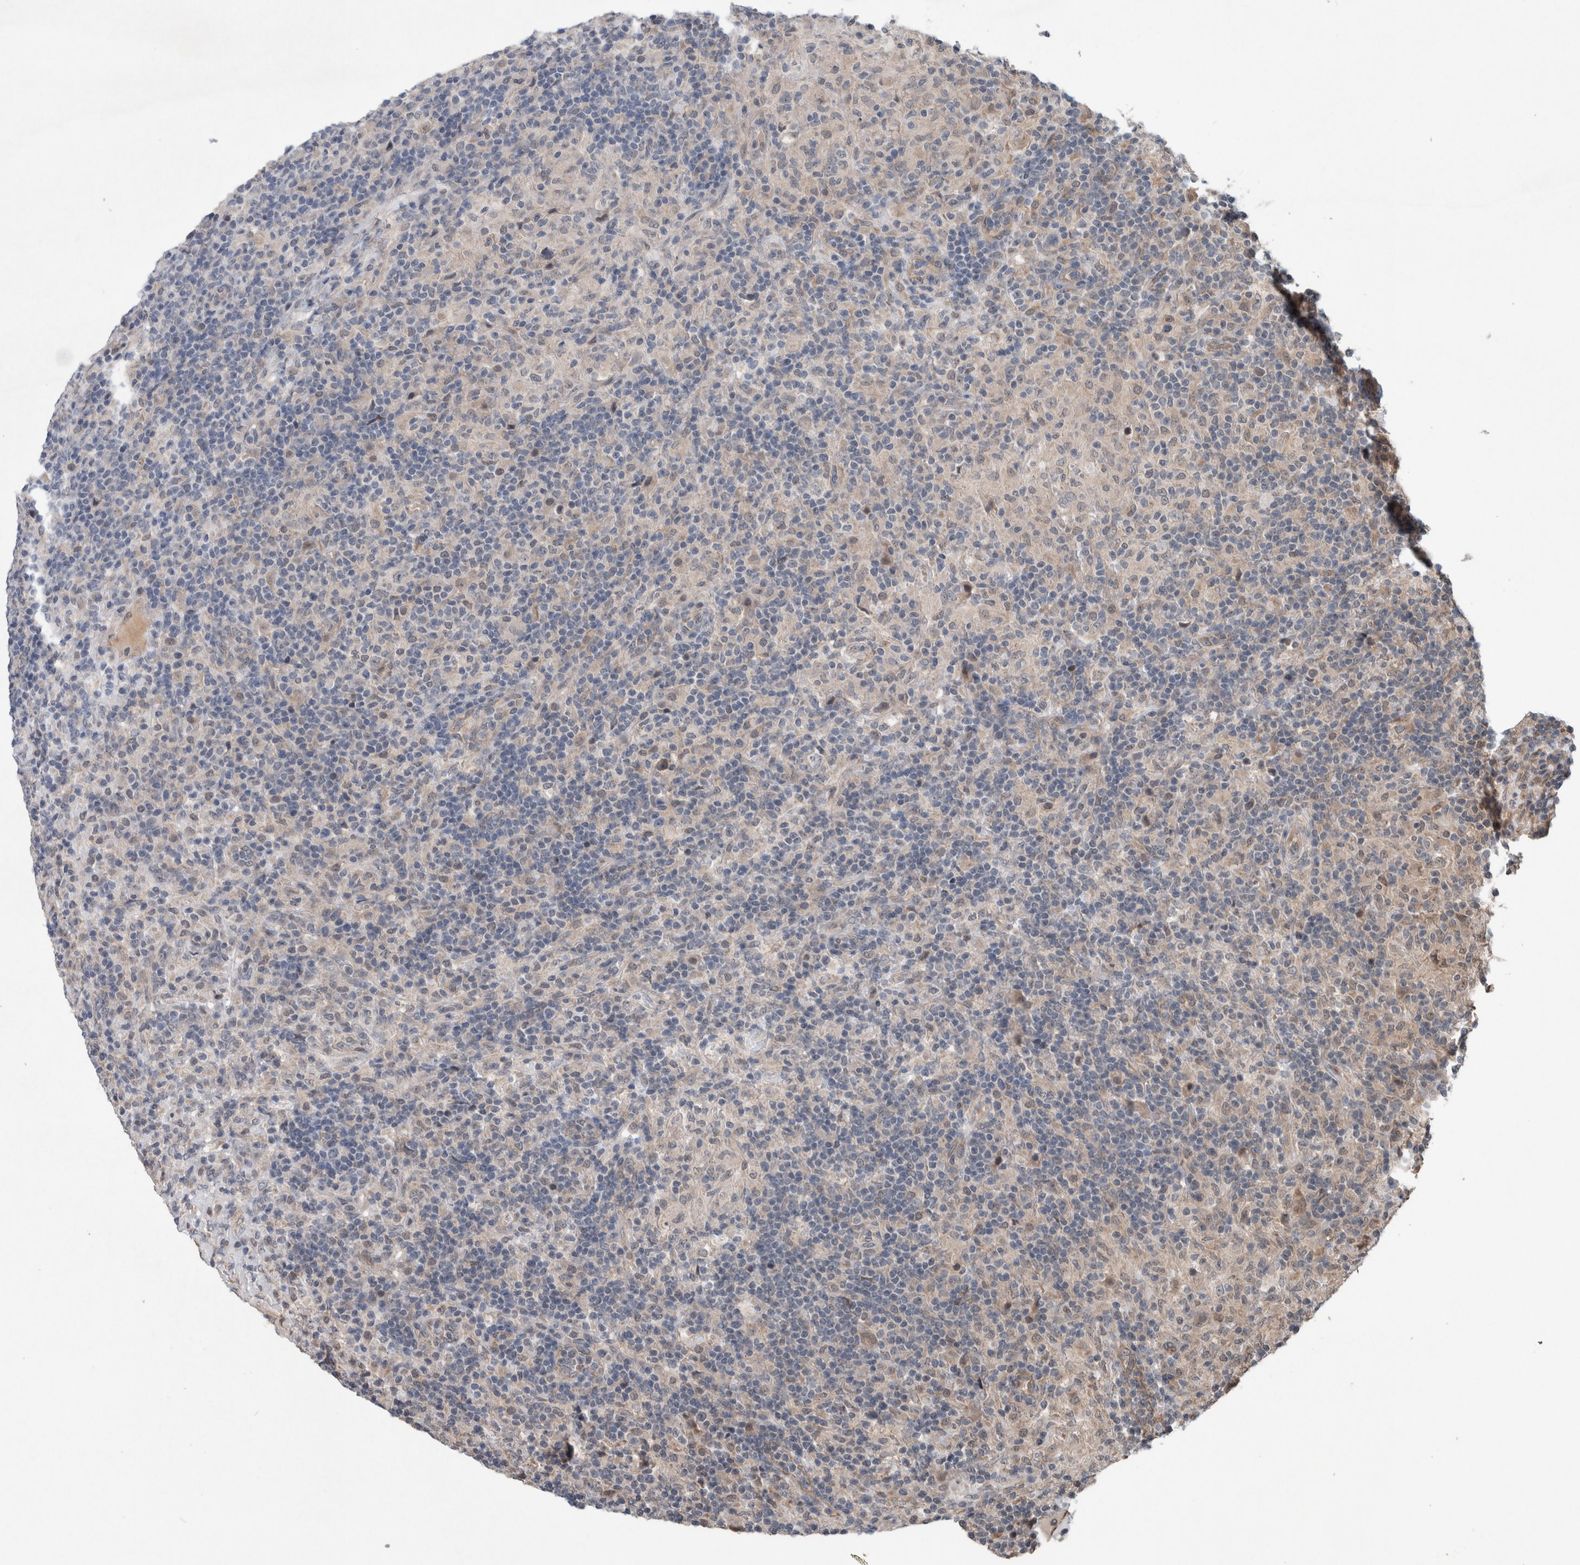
{"staining": {"intensity": "negative", "quantity": "none", "location": "none"}, "tissue": "lymphoma", "cell_type": "Tumor cells", "image_type": "cancer", "snomed": [{"axis": "morphology", "description": "Hodgkin's disease, NOS"}, {"axis": "topography", "description": "Lymph node"}], "caption": "Immunohistochemistry photomicrograph of neoplastic tissue: human lymphoma stained with DAB shows no significant protein positivity in tumor cells.", "gene": "GIMAP6", "patient": {"sex": "male", "age": 70}}